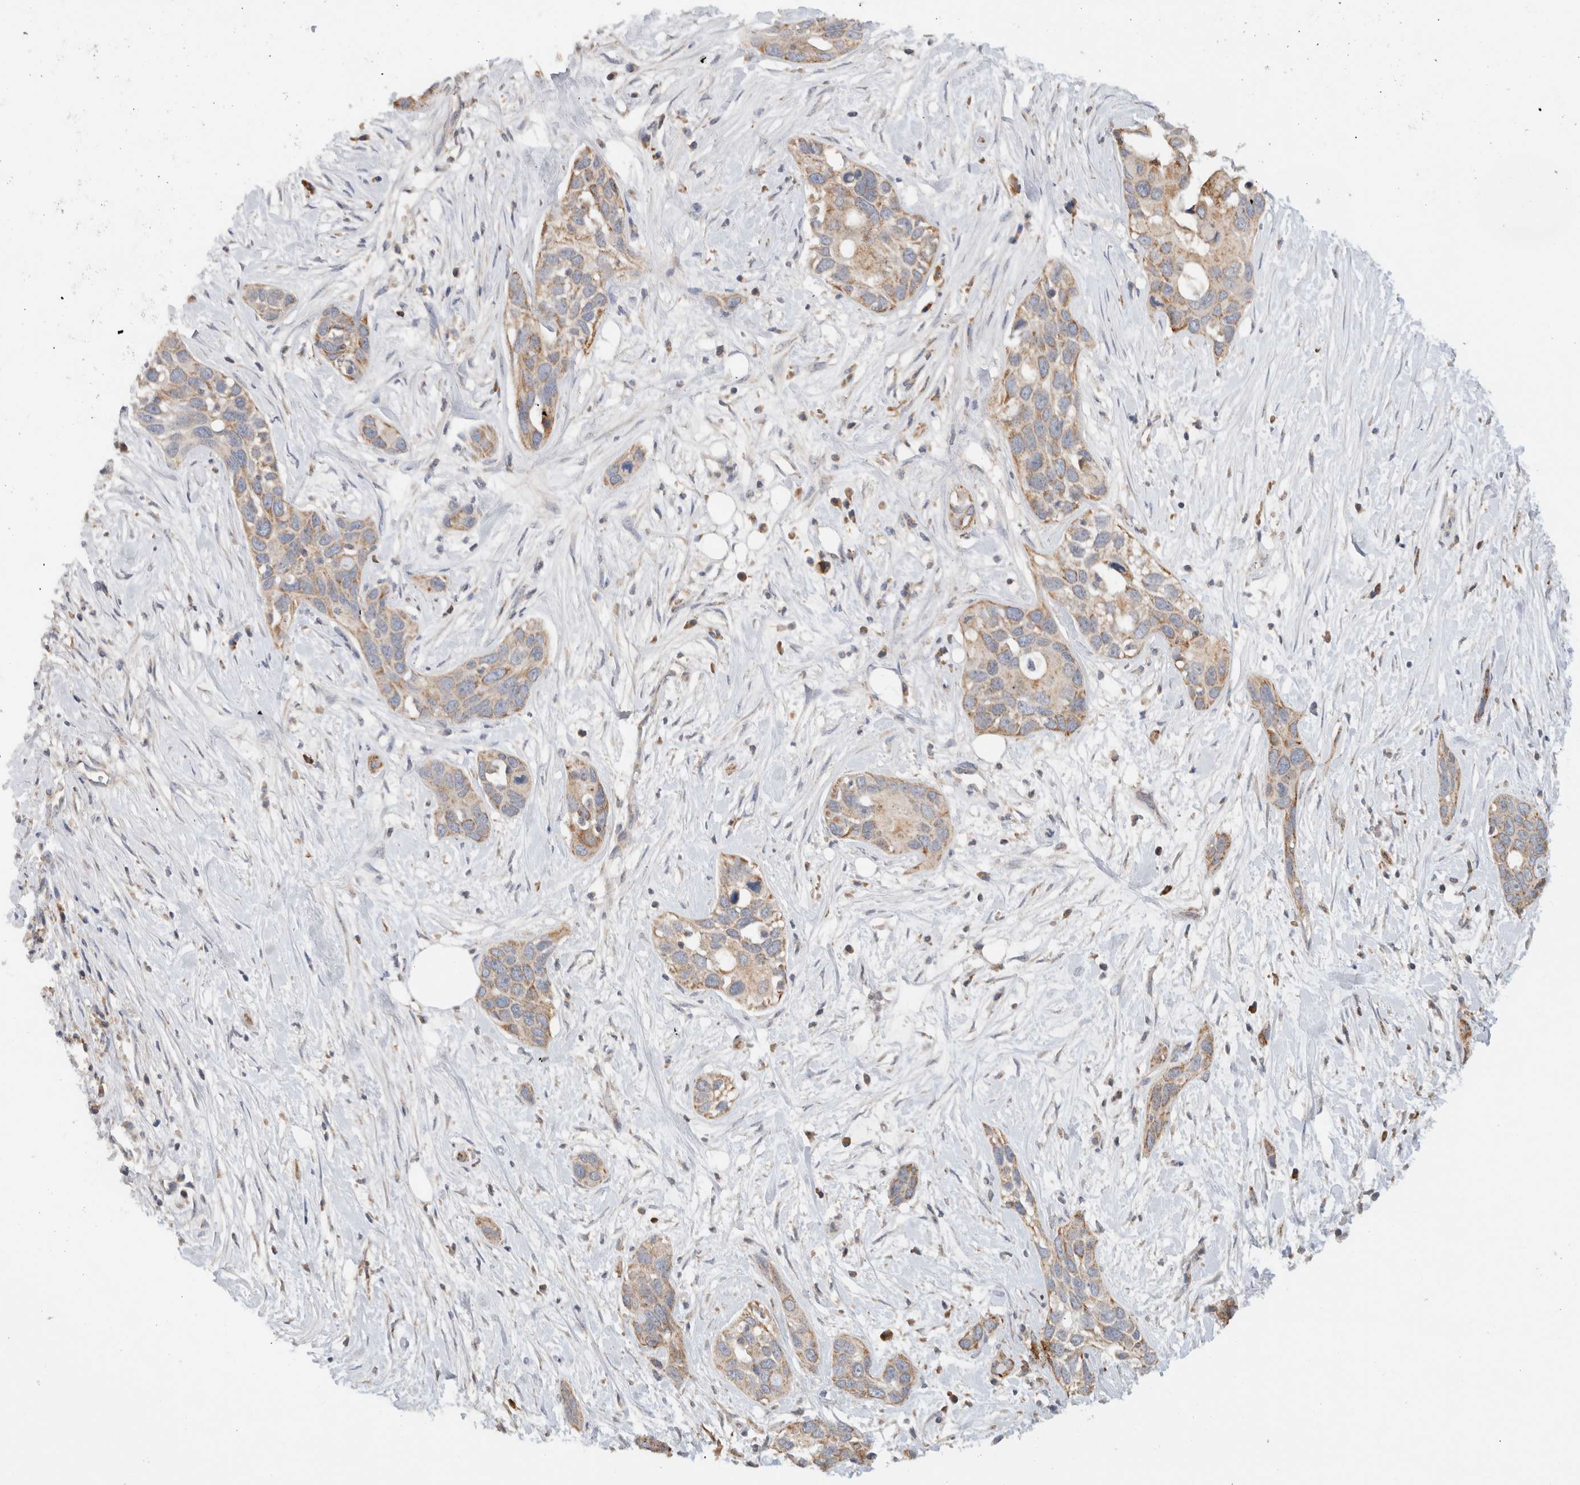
{"staining": {"intensity": "weak", "quantity": ">75%", "location": "cytoplasmic/membranous"}, "tissue": "pancreatic cancer", "cell_type": "Tumor cells", "image_type": "cancer", "snomed": [{"axis": "morphology", "description": "Adenocarcinoma, NOS"}, {"axis": "topography", "description": "Pancreas"}], "caption": "Brown immunohistochemical staining in pancreatic cancer (adenocarcinoma) shows weak cytoplasmic/membranous positivity in approximately >75% of tumor cells.", "gene": "AMPD1", "patient": {"sex": "female", "age": 60}}